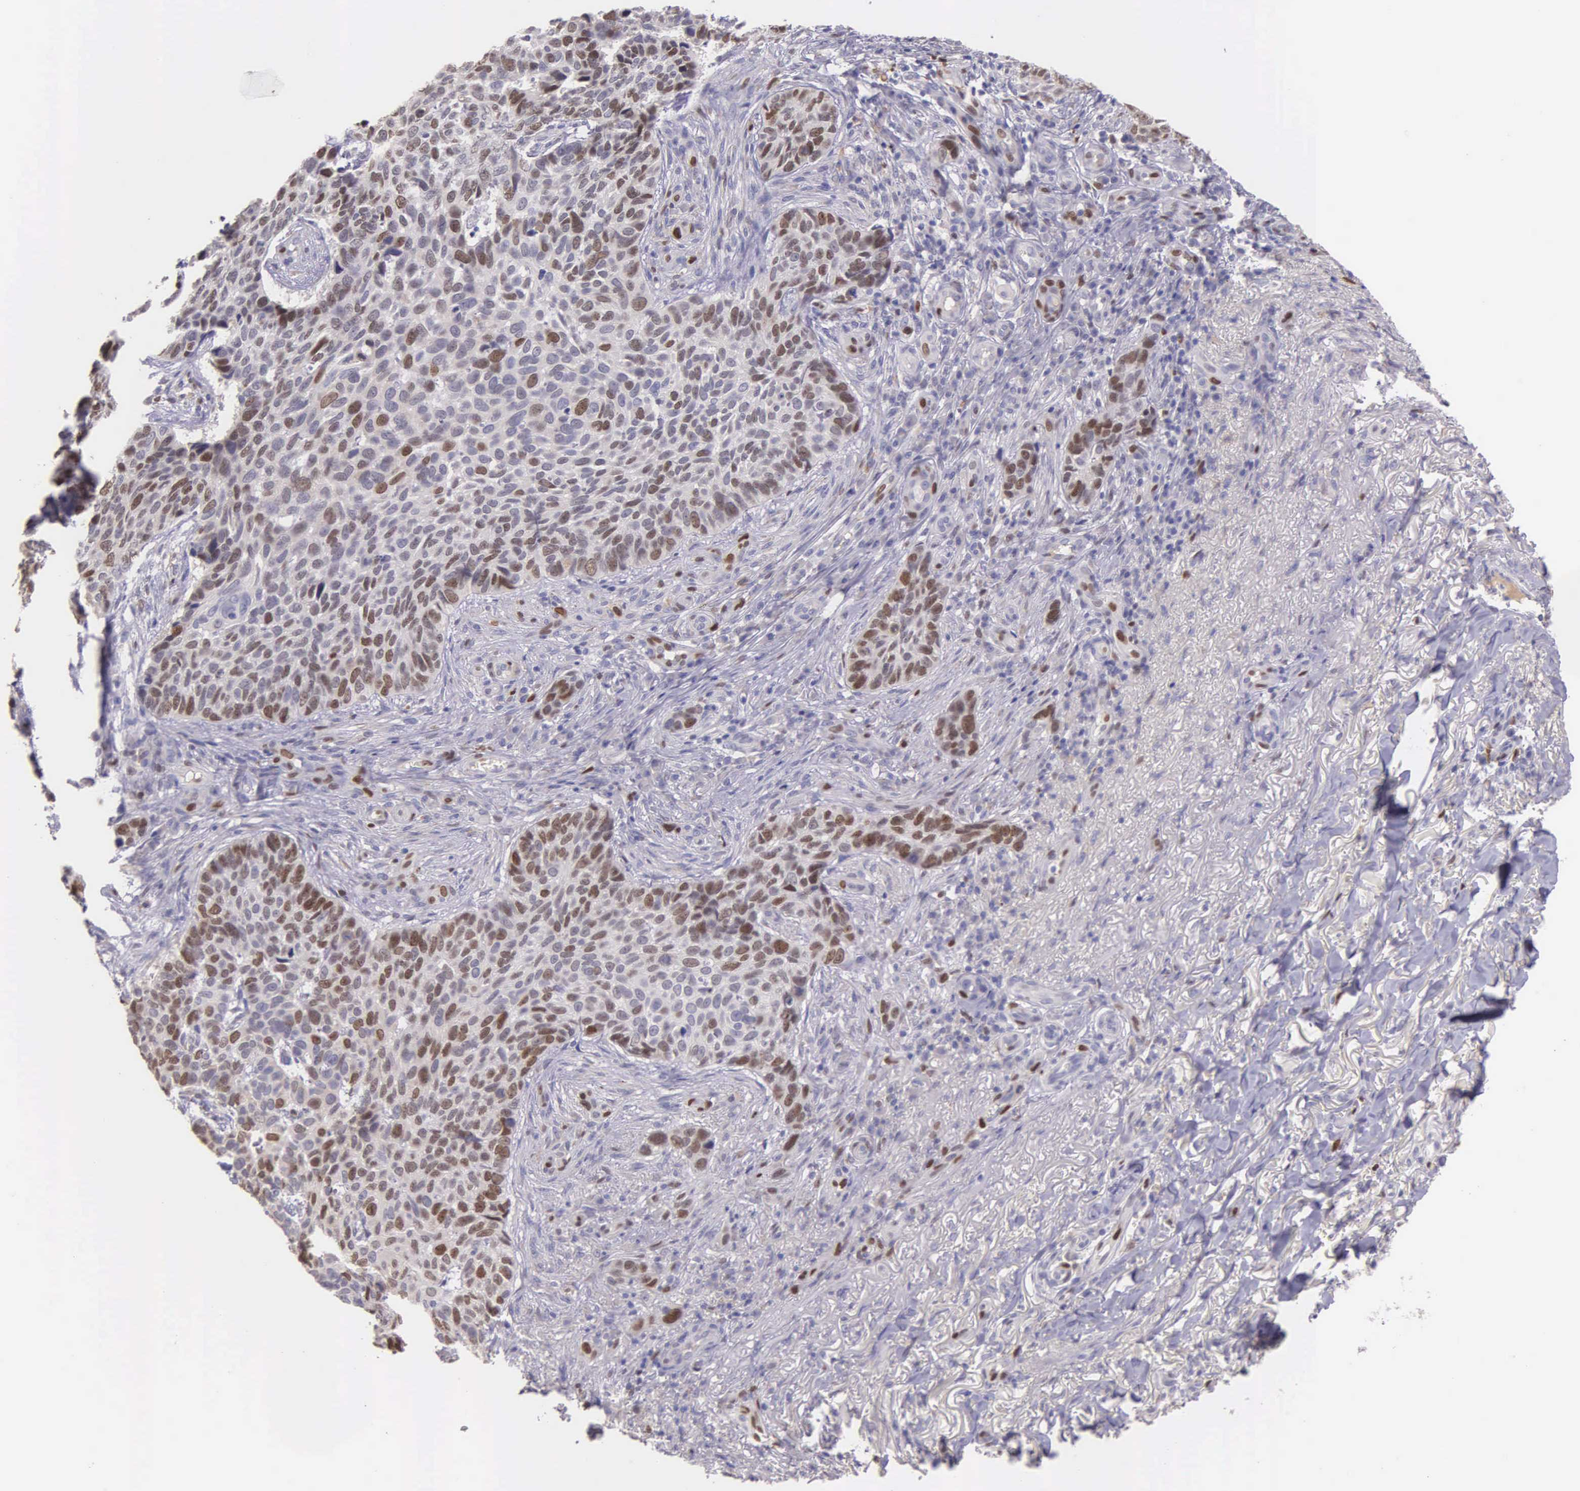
{"staining": {"intensity": "moderate", "quantity": "<25%", "location": "nuclear"}, "tissue": "skin cancer", "cell_type": "Tumor cells", "image_type": "cancer", "snomed": [{"axis": "morphology", "description": "Basal cell carcinoma"}, {"axis": "topography", "description": "Skin"}], "caption": "Immunohistochemistry of human skin cancer shows low levels of moderate nuclear staining in about <25% of tumor cells. (DAB IHC, brown staining for protein, blue staining for nuclei).", "gene": "MCM5", "patient": {"sex": "male", "age": 81}}